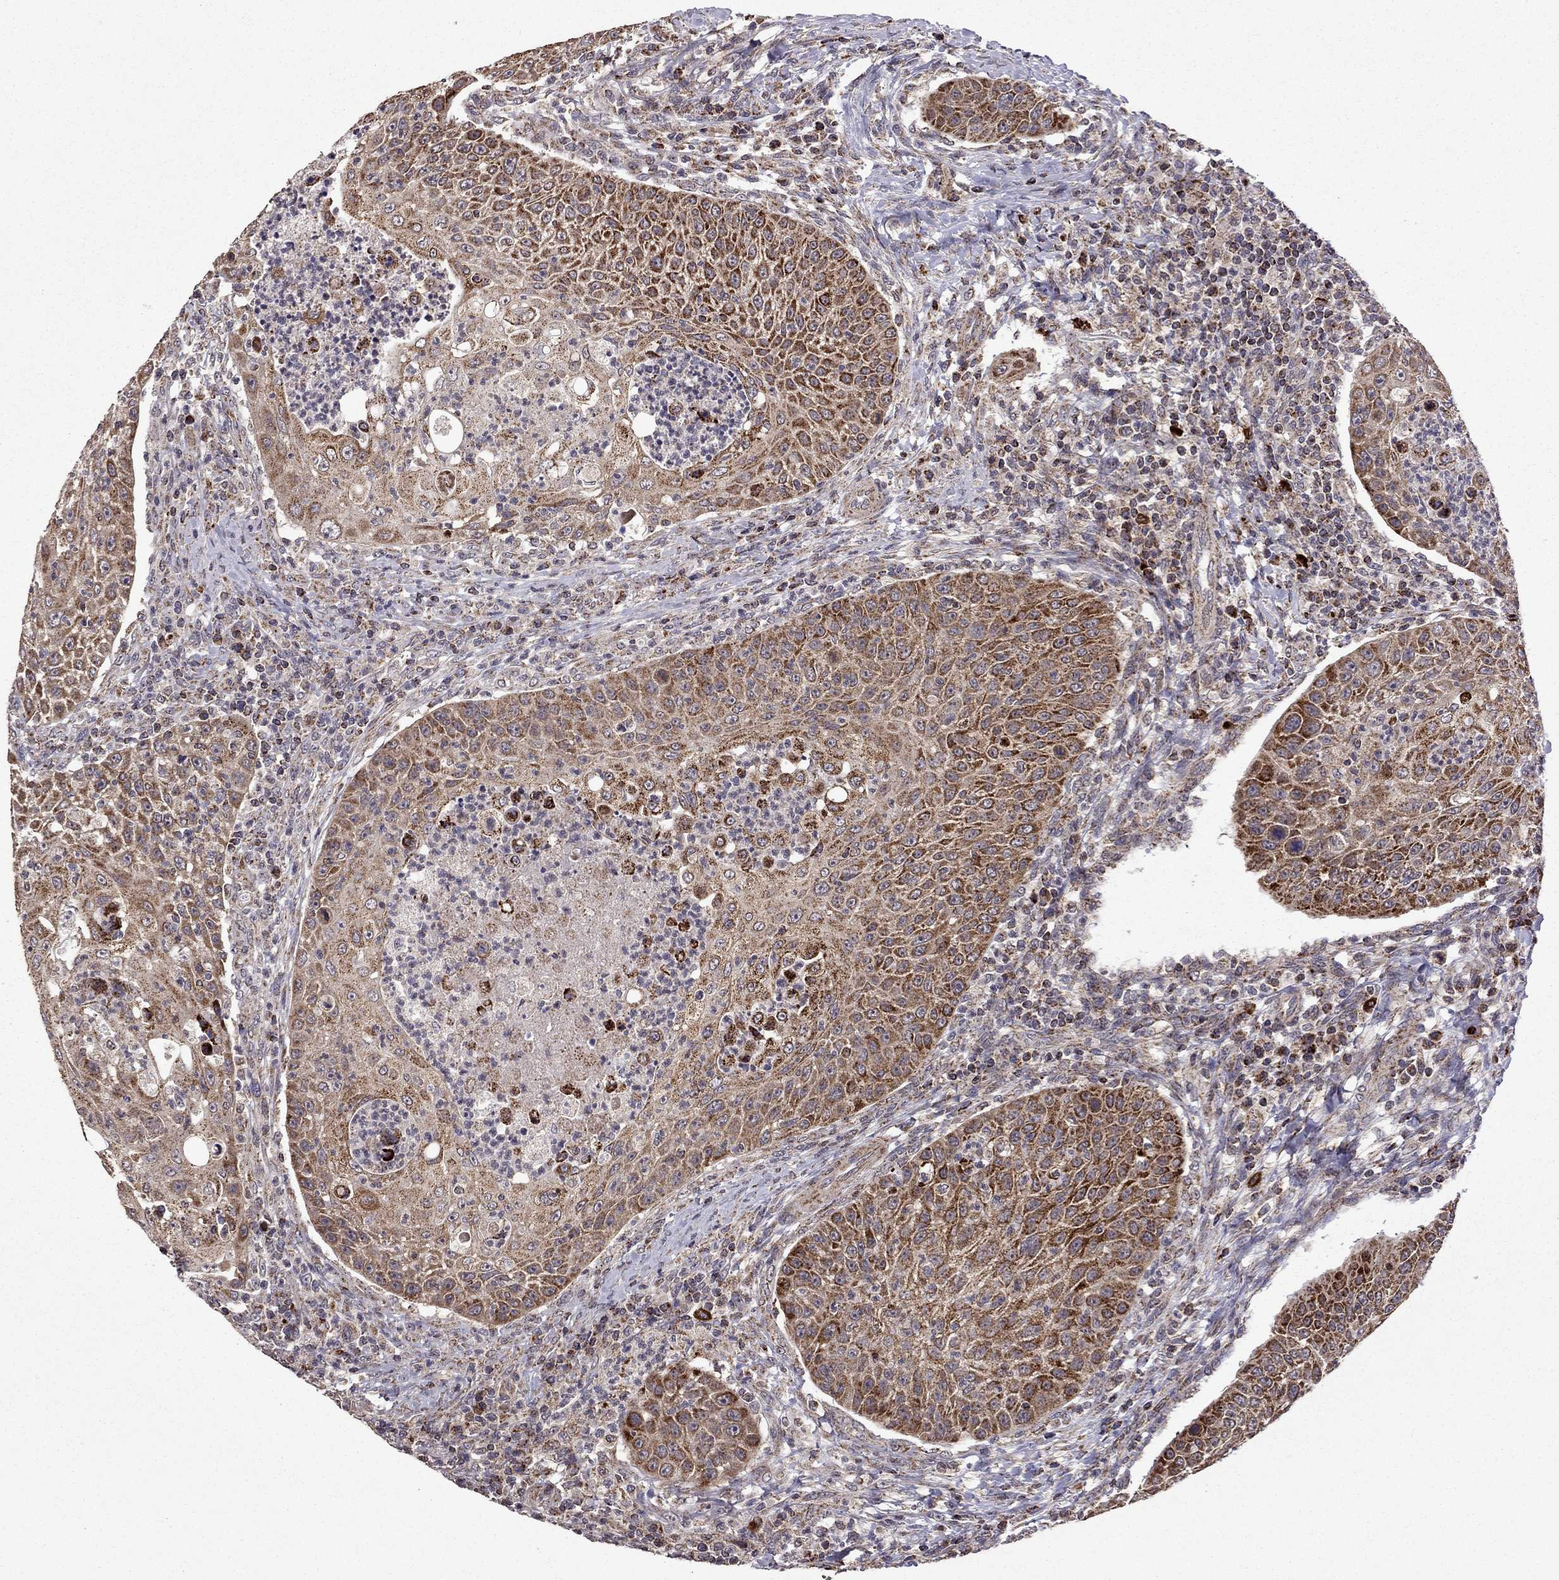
{"staining": {"intensity": "moderate", "quantity": "25%-75%", "location": "cytoplasmic/membranous"}, "tissue": "head and neck cancer", "cell_type": "Tumor cells", "image_type": "cancer", "snomed": [{"axis": "morphology", "description": "Squamous cell carcinoma, NOS"}, {"axis": "topography", "description": "Head-Neck"}], "caption": "High-power microscopy captured an IHC histopathology image of head and neck cancer, revealing moderate cytoplasmic/membranous positivity in about 25%-75% of tumor cells. Immunohistochemistry (ihc) stains the protein in brown and the nuclei are stained blue.", "gene": "TAB2", "patient": {"sex": "male", "age": 69}}